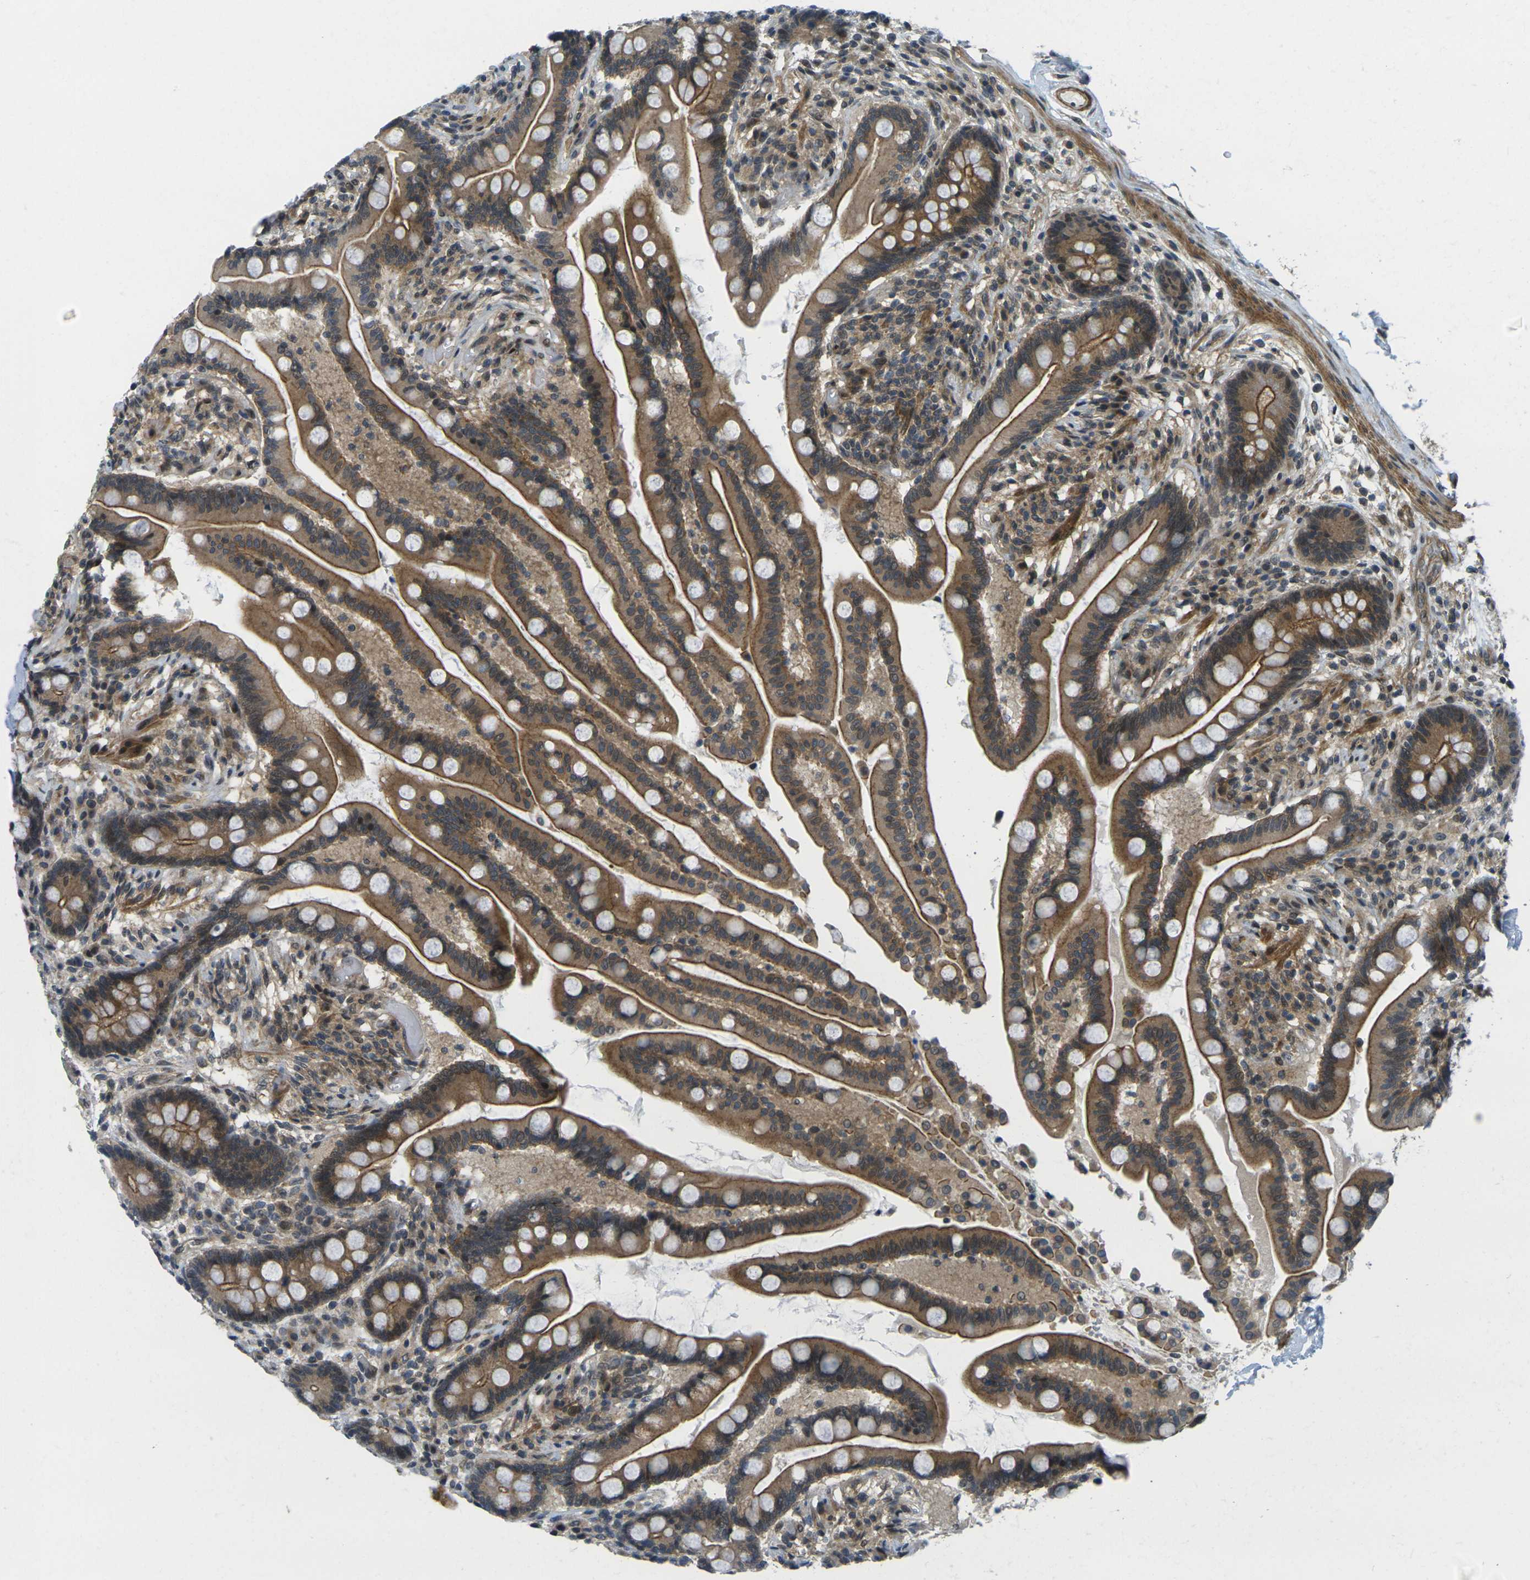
{"staining": {"intensity": "negative", "quantity": "none", "location": "none"}, "tissue": "colon", "cell_type": "Endothelial cells", "image_type": "normal", "snomed": [{"axis": "morphology", "description": "Normal tissue, NOS"}, {"axis": "topography", "description": "Colon"}], "caption": "The micrograph displays no staining of endothelial cells in benign colon.", "gene": "KCTD10", "patient": {"sex": "male", "age": 73}}